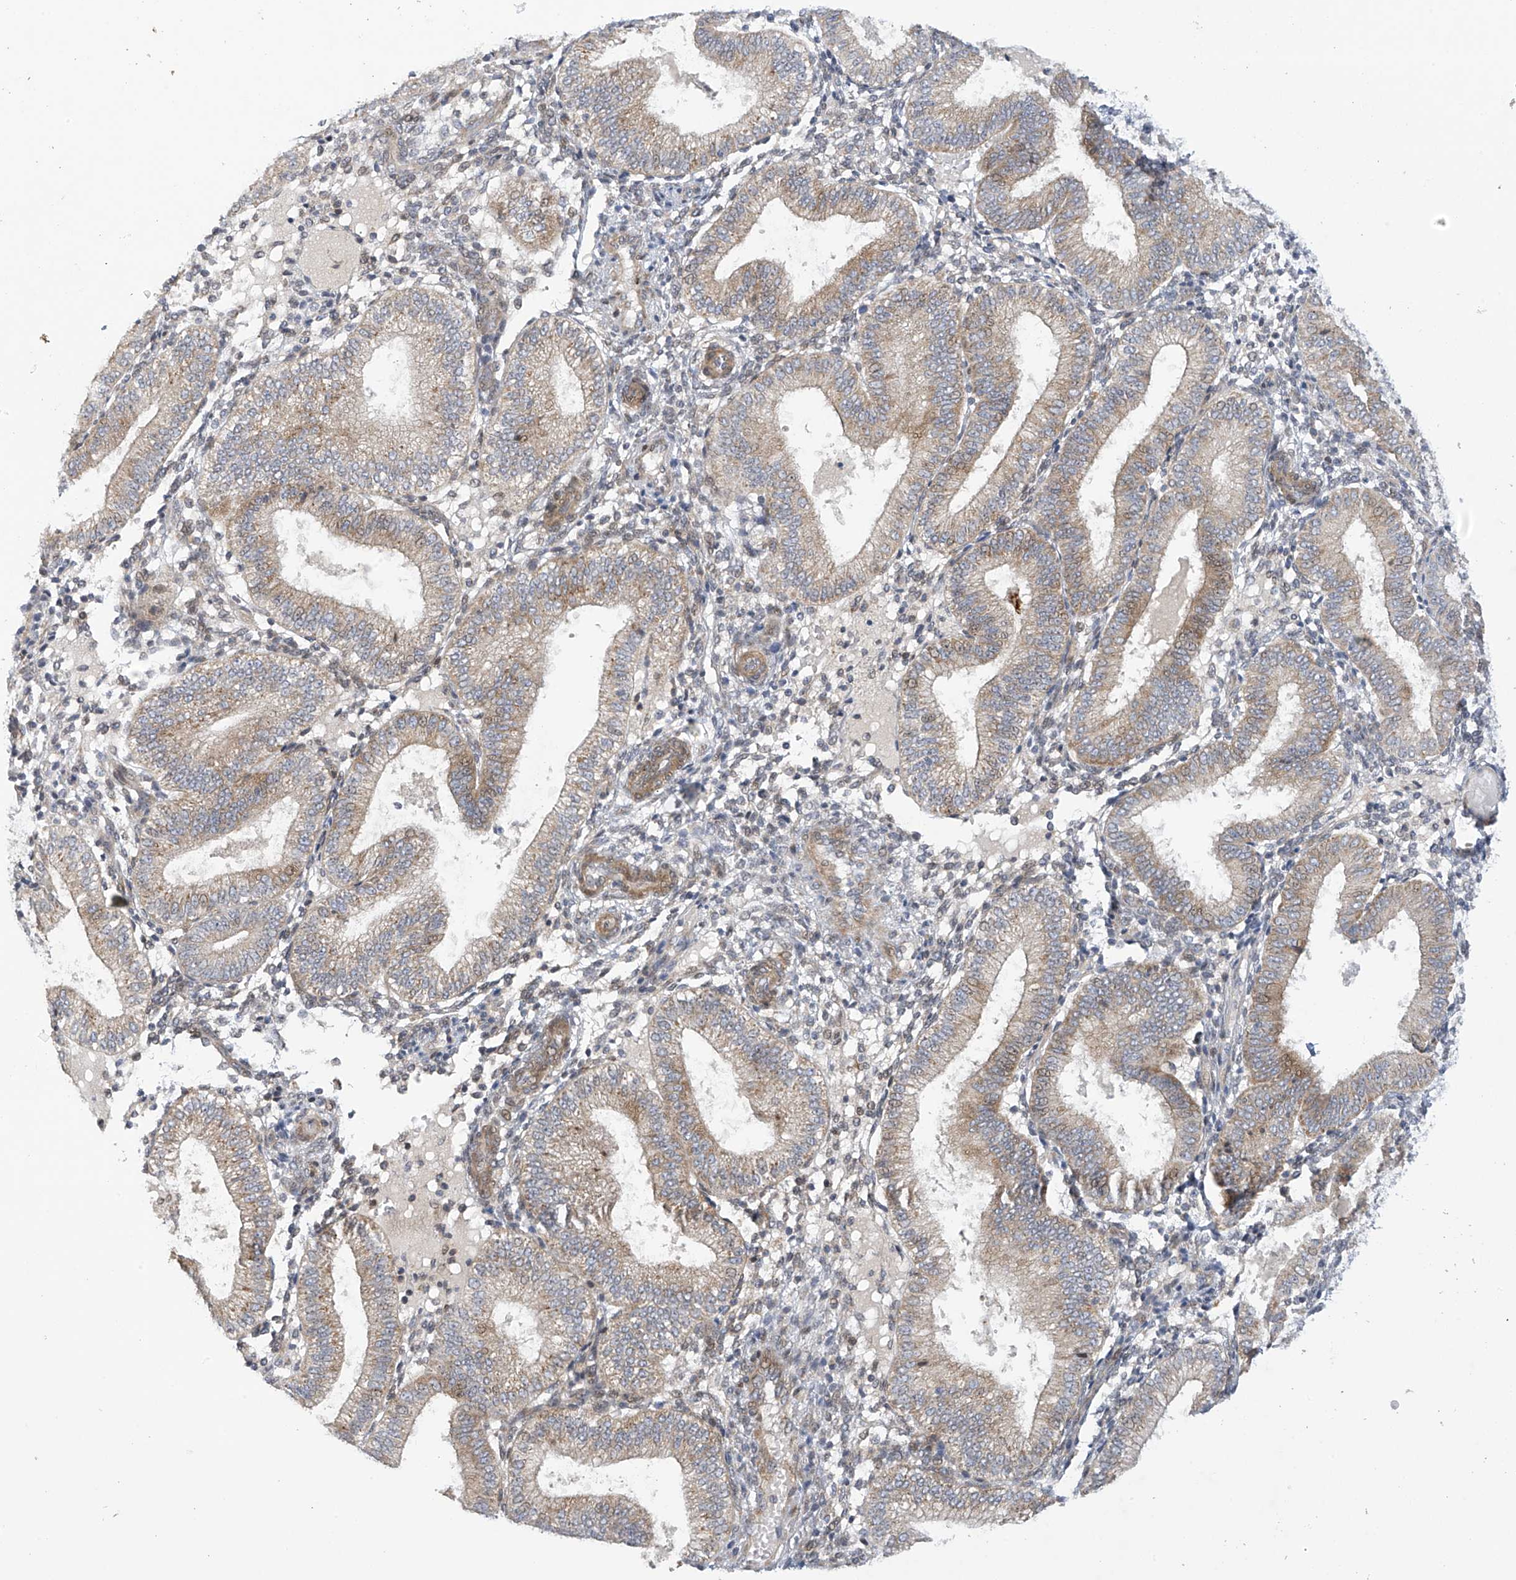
{"staining": {"intensity": "negative", "quantity": "none", "location": "none"}, "tissue": "endometrium", "cell_type": "Cells in endometrial stroma", "image_type": "normal", "snomed": [{"axis": "morphology", "description": "Normal tissue, NOS"}, {"axis": "topography", "description": "Endometrium"}], "caption": "High magnification brightfield microscopy of normal endometrium stained with DAB (brown) and counterstained with hematoxylin (blue): cells in endometrial stroma show no significant expression.", "gene": "ZNF641", "patient": {"sex": "female", "age": 39}}